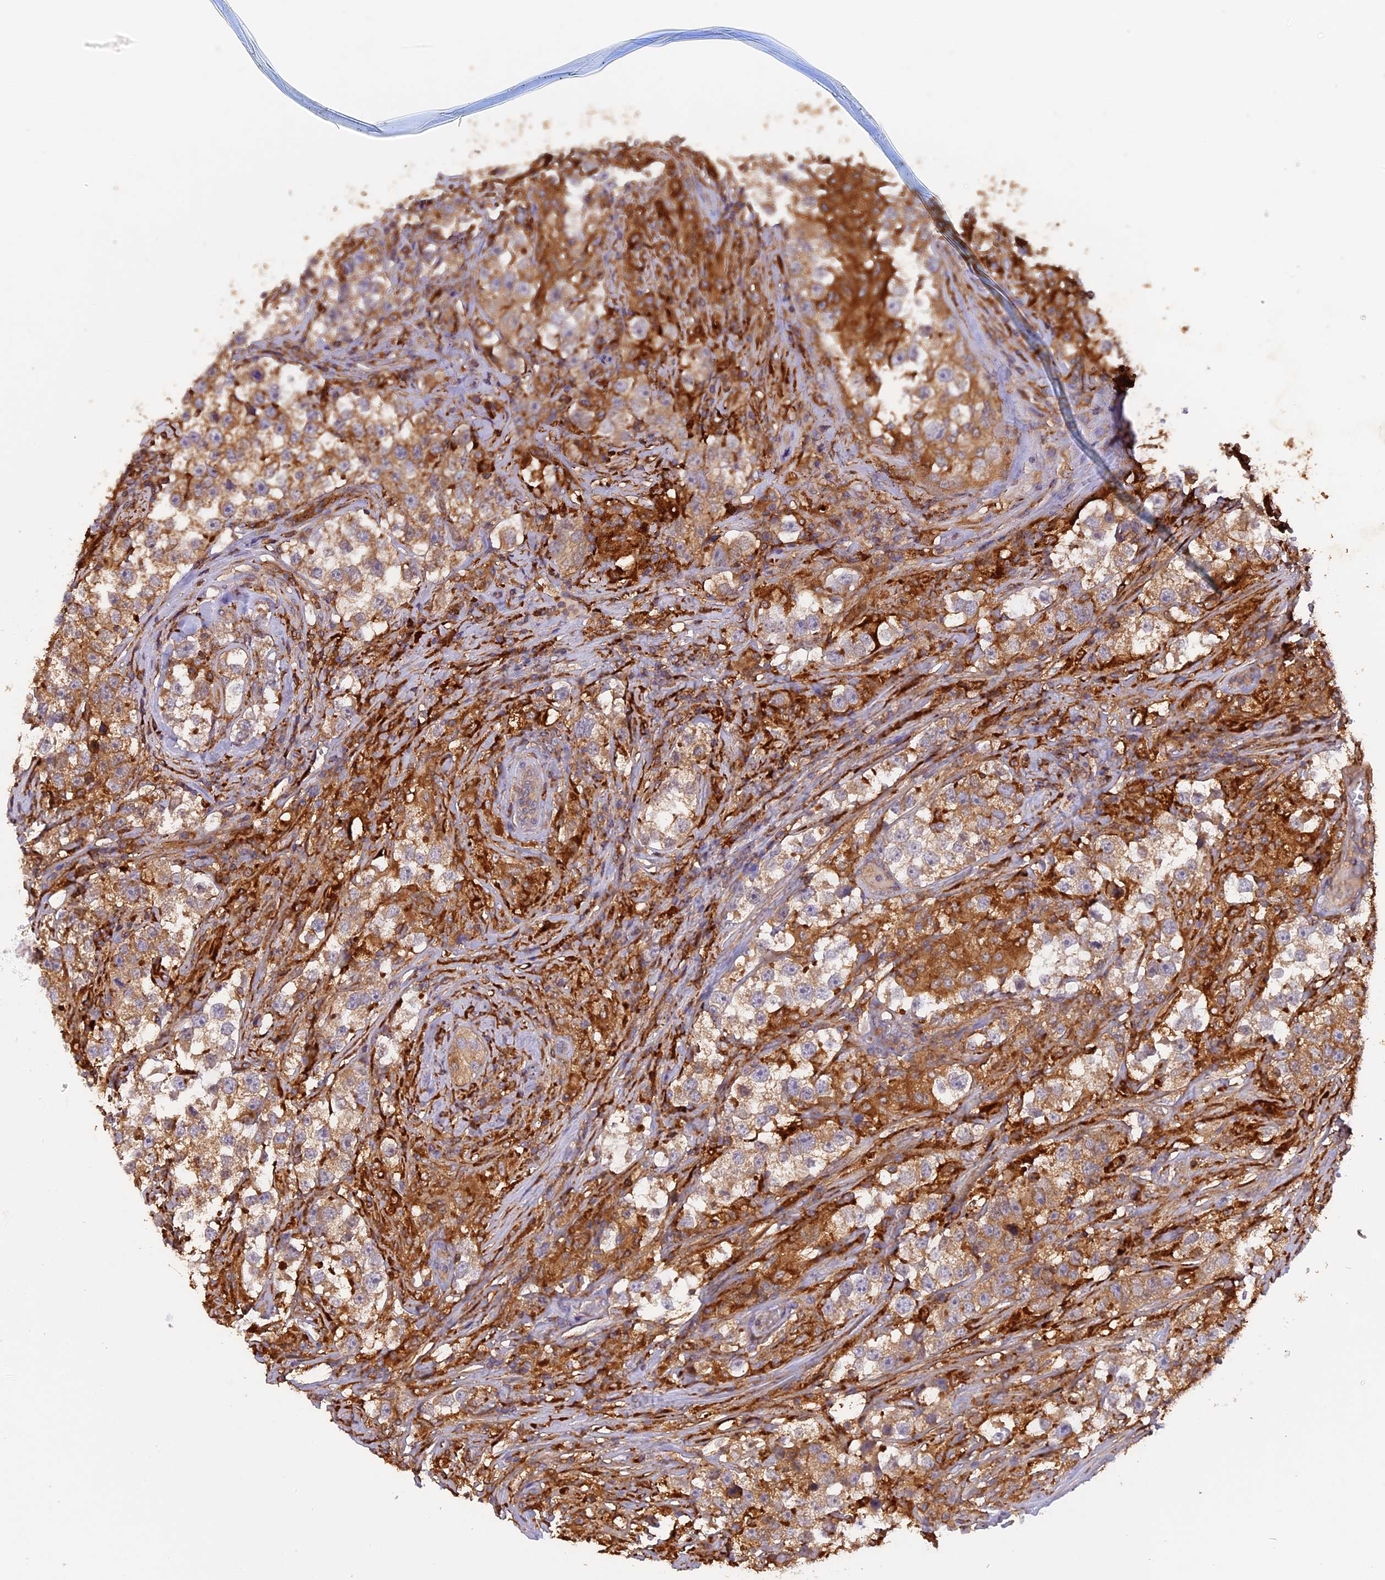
{"staining": {"intensity": "moderate", "quantity": ">75%", "location": "cytoplasmic/membranous"}, "tissue": "testis cancer", "cell_type": "Tumor cells", "image_type": "cancer", "snomed": [{"axis": "morphology", "description": "Seminoma, NOS"}, {"axis": "topography", "description": "Testis"}], "caption": "This photomicrograph displays immunohistochemistry staining of human seminoma (testis), with medium moderate cytoplasmic/membranous expression in approximately >75% of tumor cells.", "gene": "STOML1", "patient": {"sex": "male", "age": 46}}